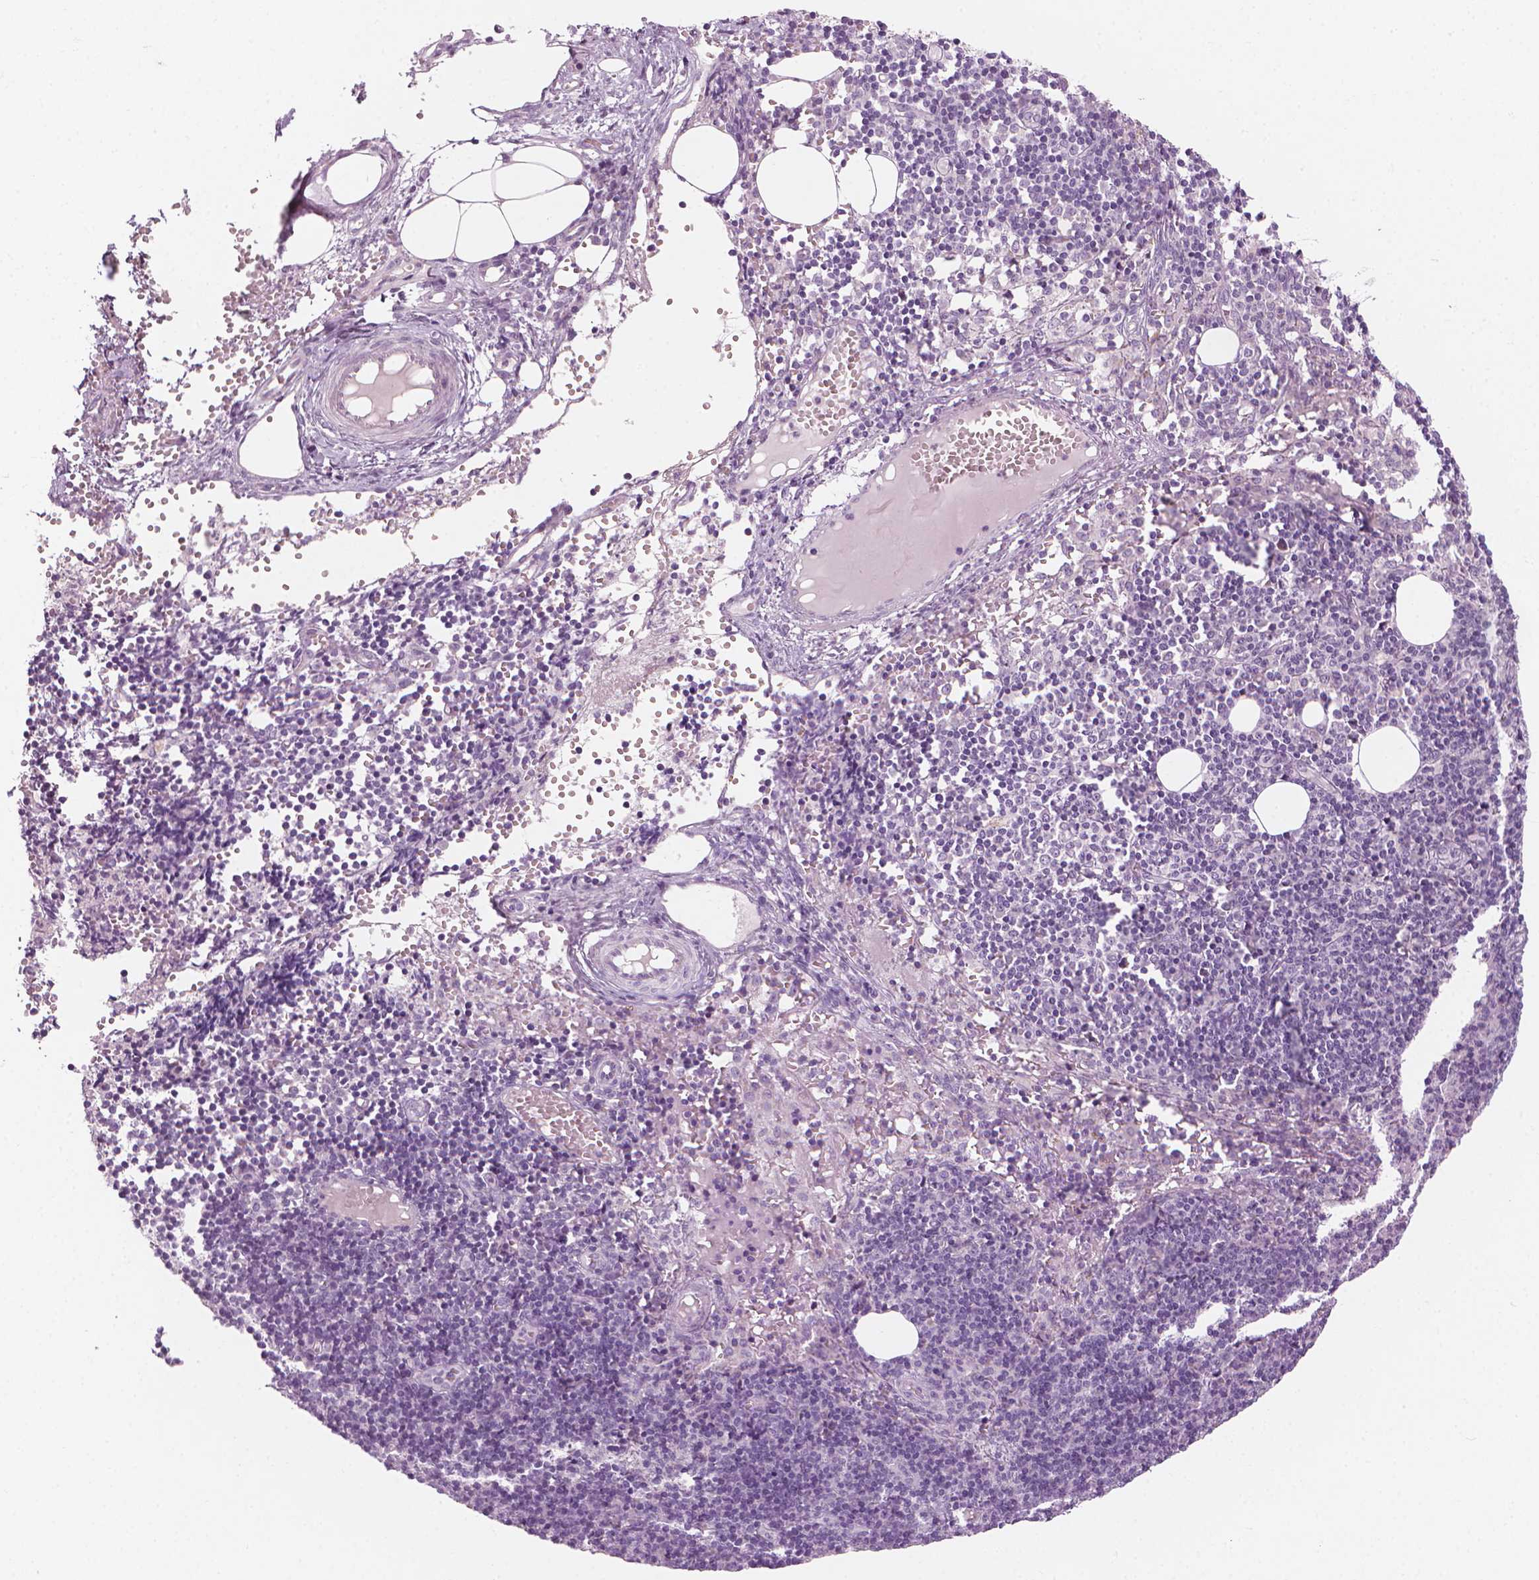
{"staining": {"intensity": "negative", "quantity": "none", "location": "none"}, "tissue": "lymph node", "cell_type": "Germinal center cells", "image_type": "normal", "snomed": [{"axis": "morphology", "description": "Normal tissue, NOS"}, {"axis": "topography", "description": "Lymph node"}], "caption": "Germinal center cells show no significant protein positivity in benign lymph node.", "gene": "CFAP126", "patient": {"sex": "female", "age": 41}}